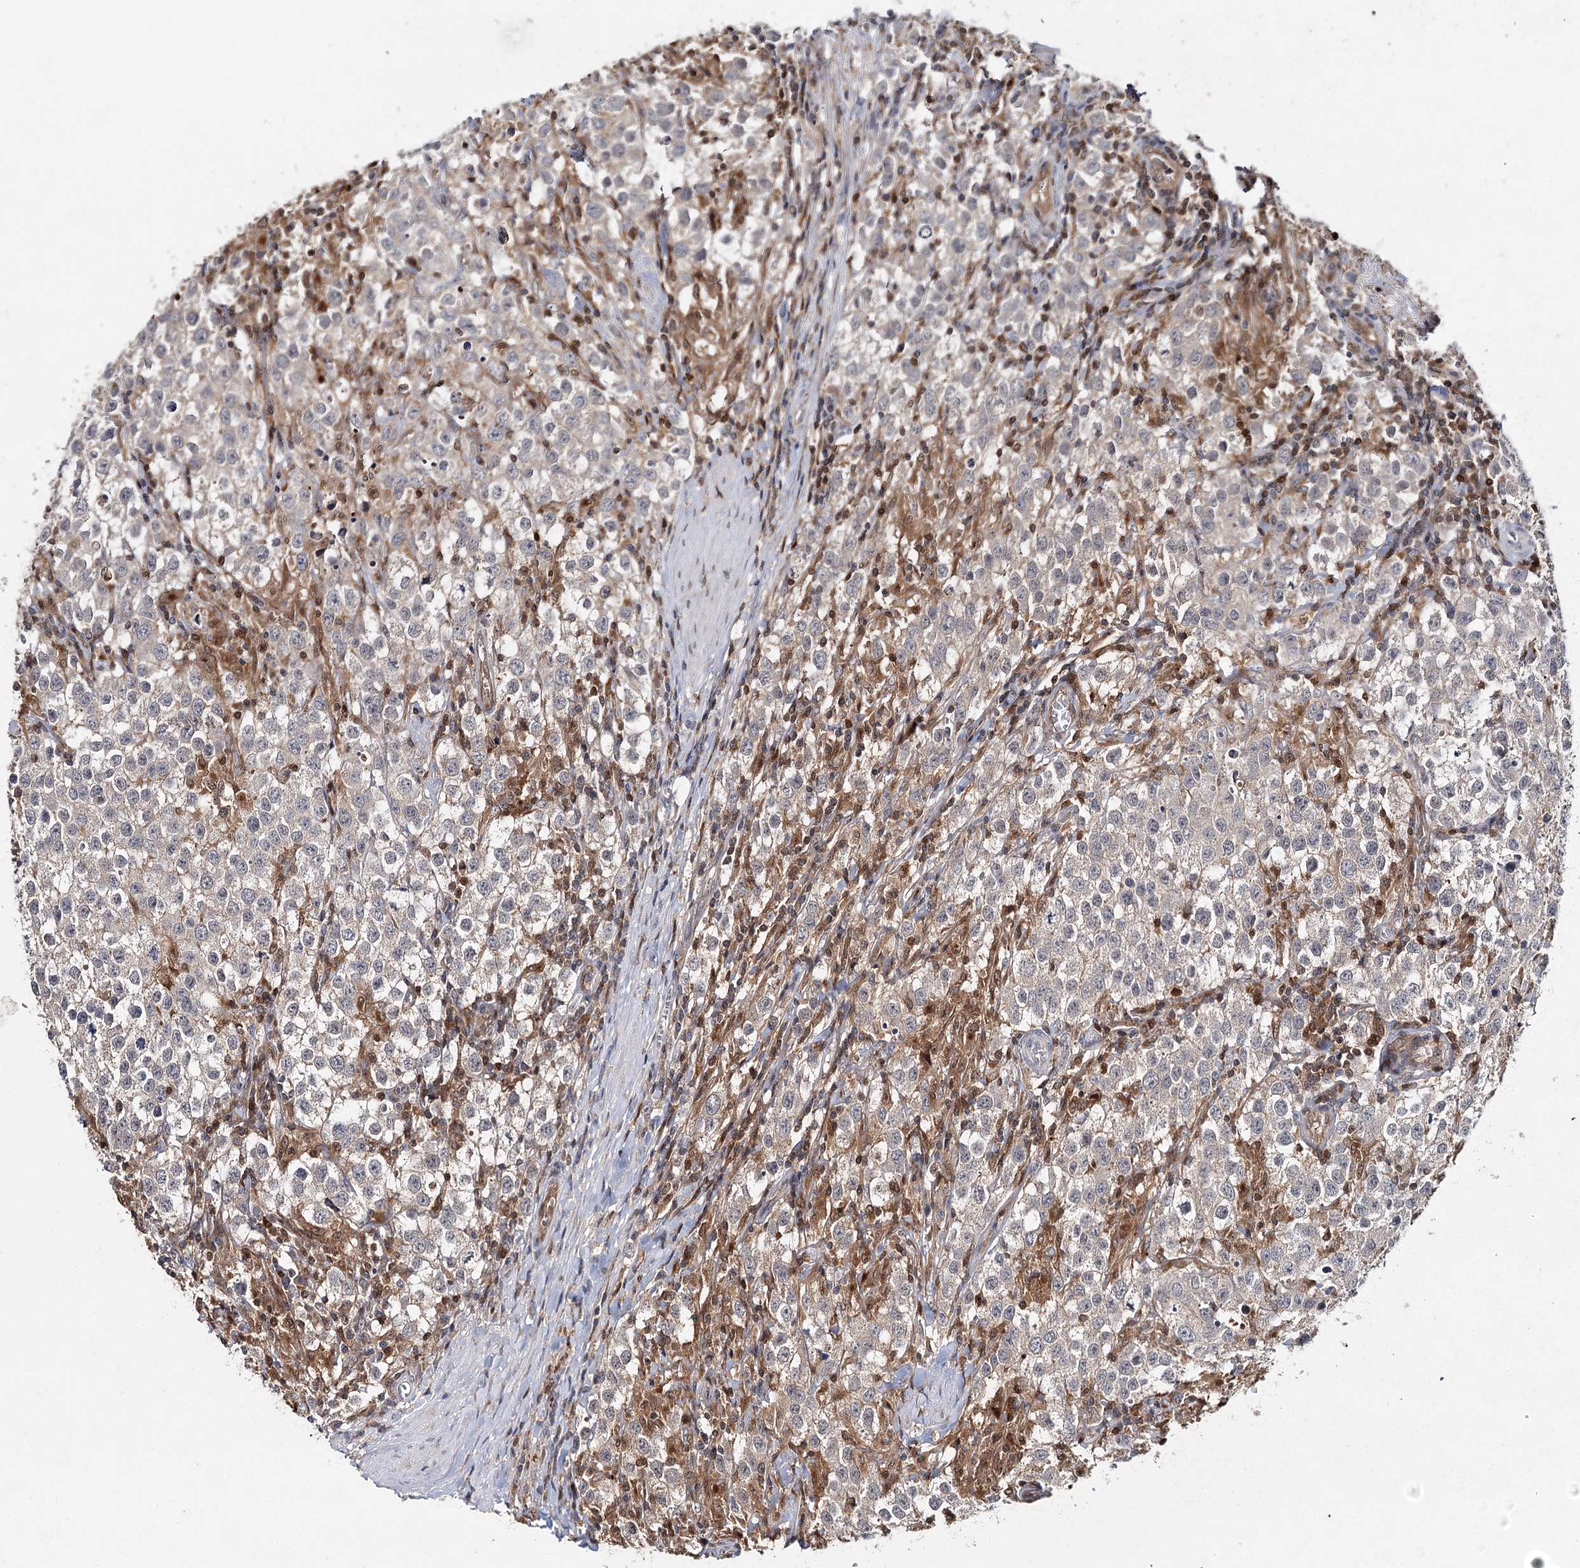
{"staining": {"intensity": "weak", "quantity": "<25%", "location": "cytoplasmic/membranous"}, "tissue": "testis cancer", "cell_type": "Tumor cells", "image_type": "cancer", "snomed": [{"axis": "morphology", "description": "Seminoma, NOS"}, {"axis": "morphology", "description": "Carcinoma, Embryonal, NOS"}, {"axis": "topography", "description": "Testis"}], "caption": "An image of human testis seminoma is negative for staining in tumor cells.", "gene": "SLC41A2", "patient": {"sex": "male", "age": 43}}